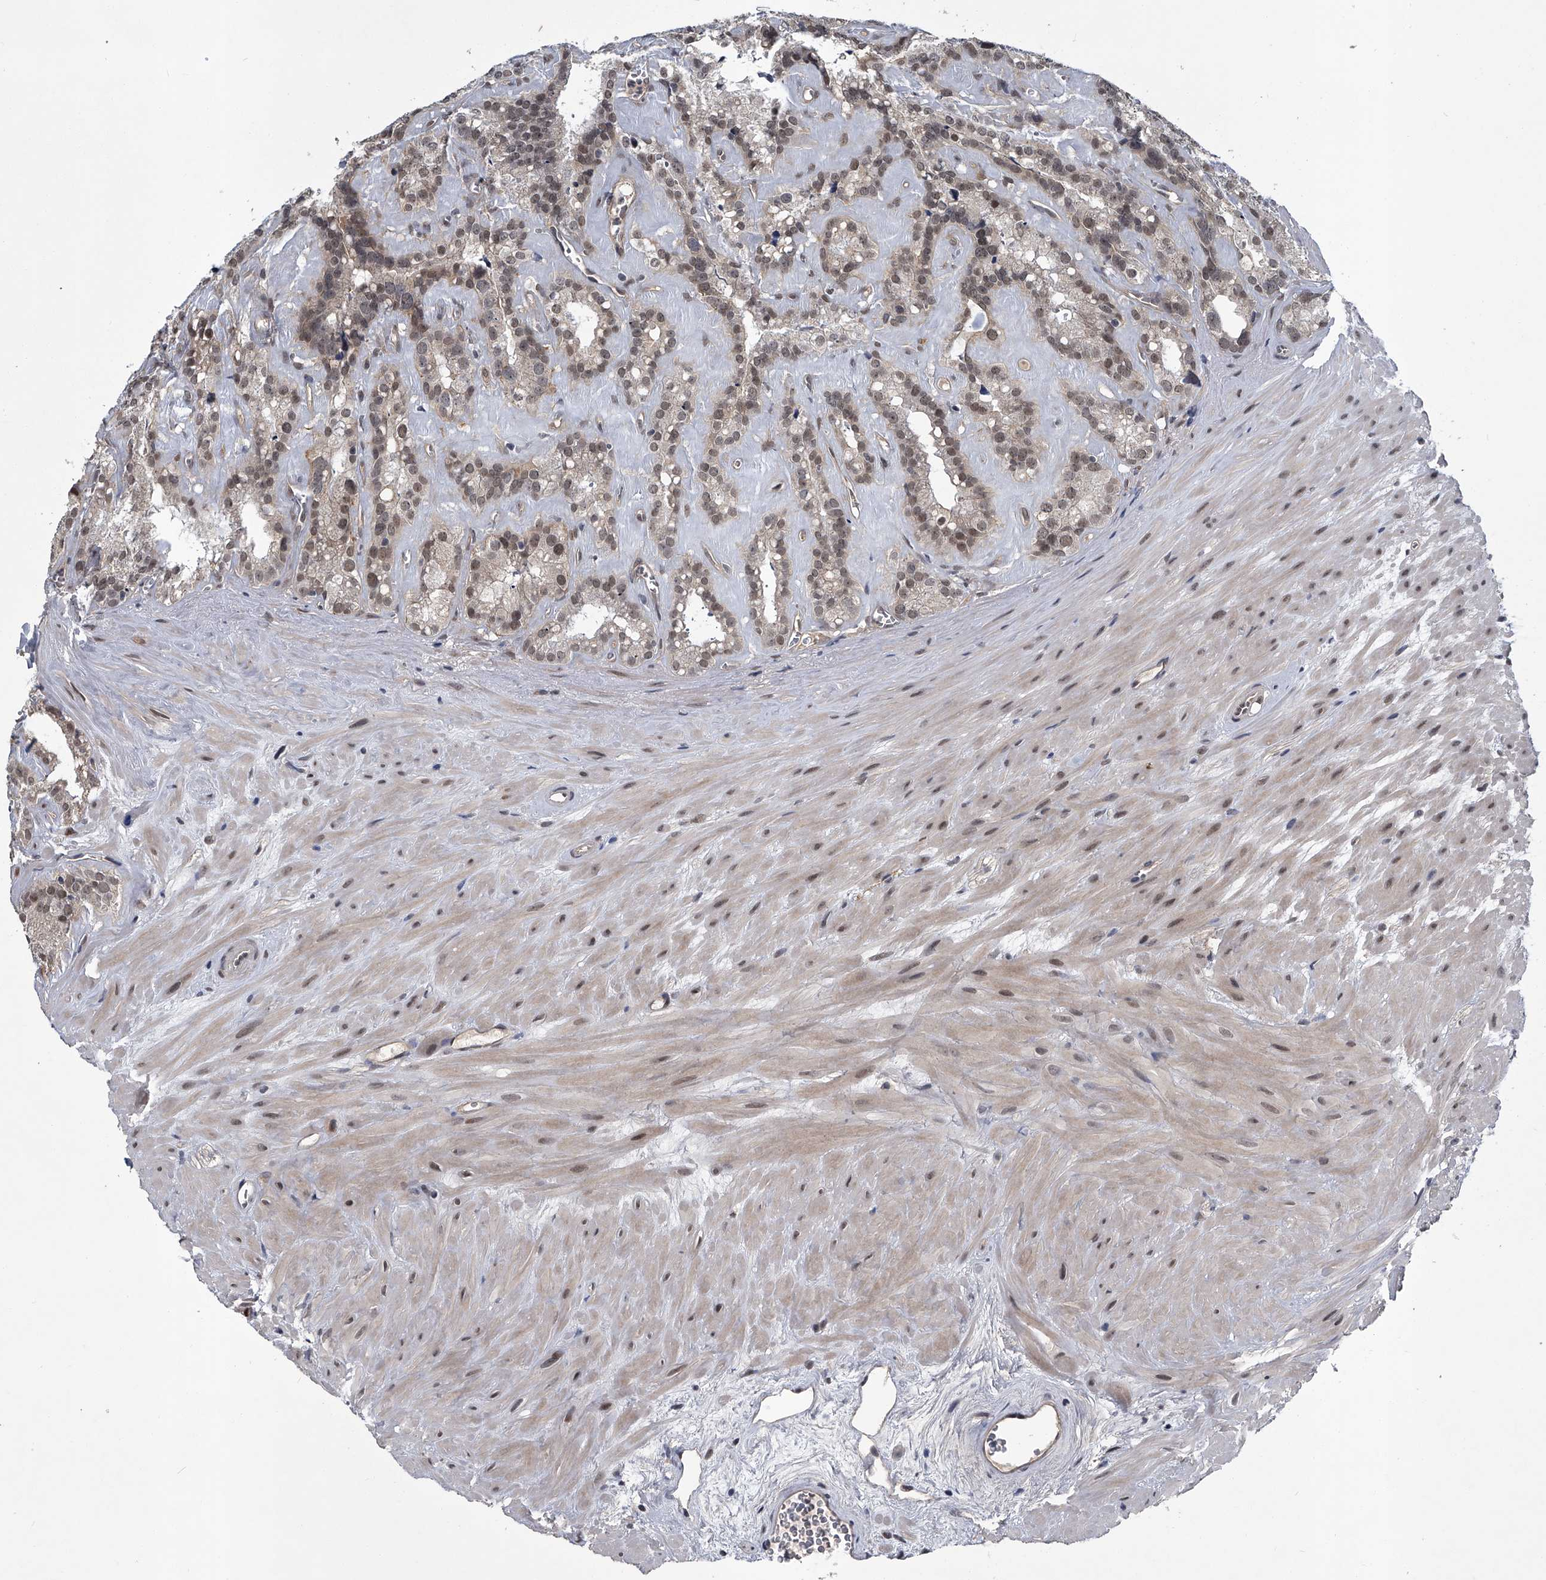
{"staining": {"intensity": "weak", "quantity": ">75%", "location": "cytoplasmic/membranous"}, "tissue": "seminal vesicle", "cell_type": "Glandular cells", "image_type": "normal", "snomed": [{"axis": "morphology", "description": "Normal tissue, NOS"}, {"axis": "topography", "description": "Prostate"}, {"axis": "topography", "description": "Seminal veicle"}], "caption": "High-power microscopy captured an IHC image of normal seminal vesicle, revealing weak cytoplasmic/membranous expression in approximately >75% of glandular cells. The staining was performed using DAB, with brown indicating positive protein expression. Nuclei are stained blue with hematoxylin.", "gene": "SLC12A8", "patient": {"sex": "male", "age": 59}}